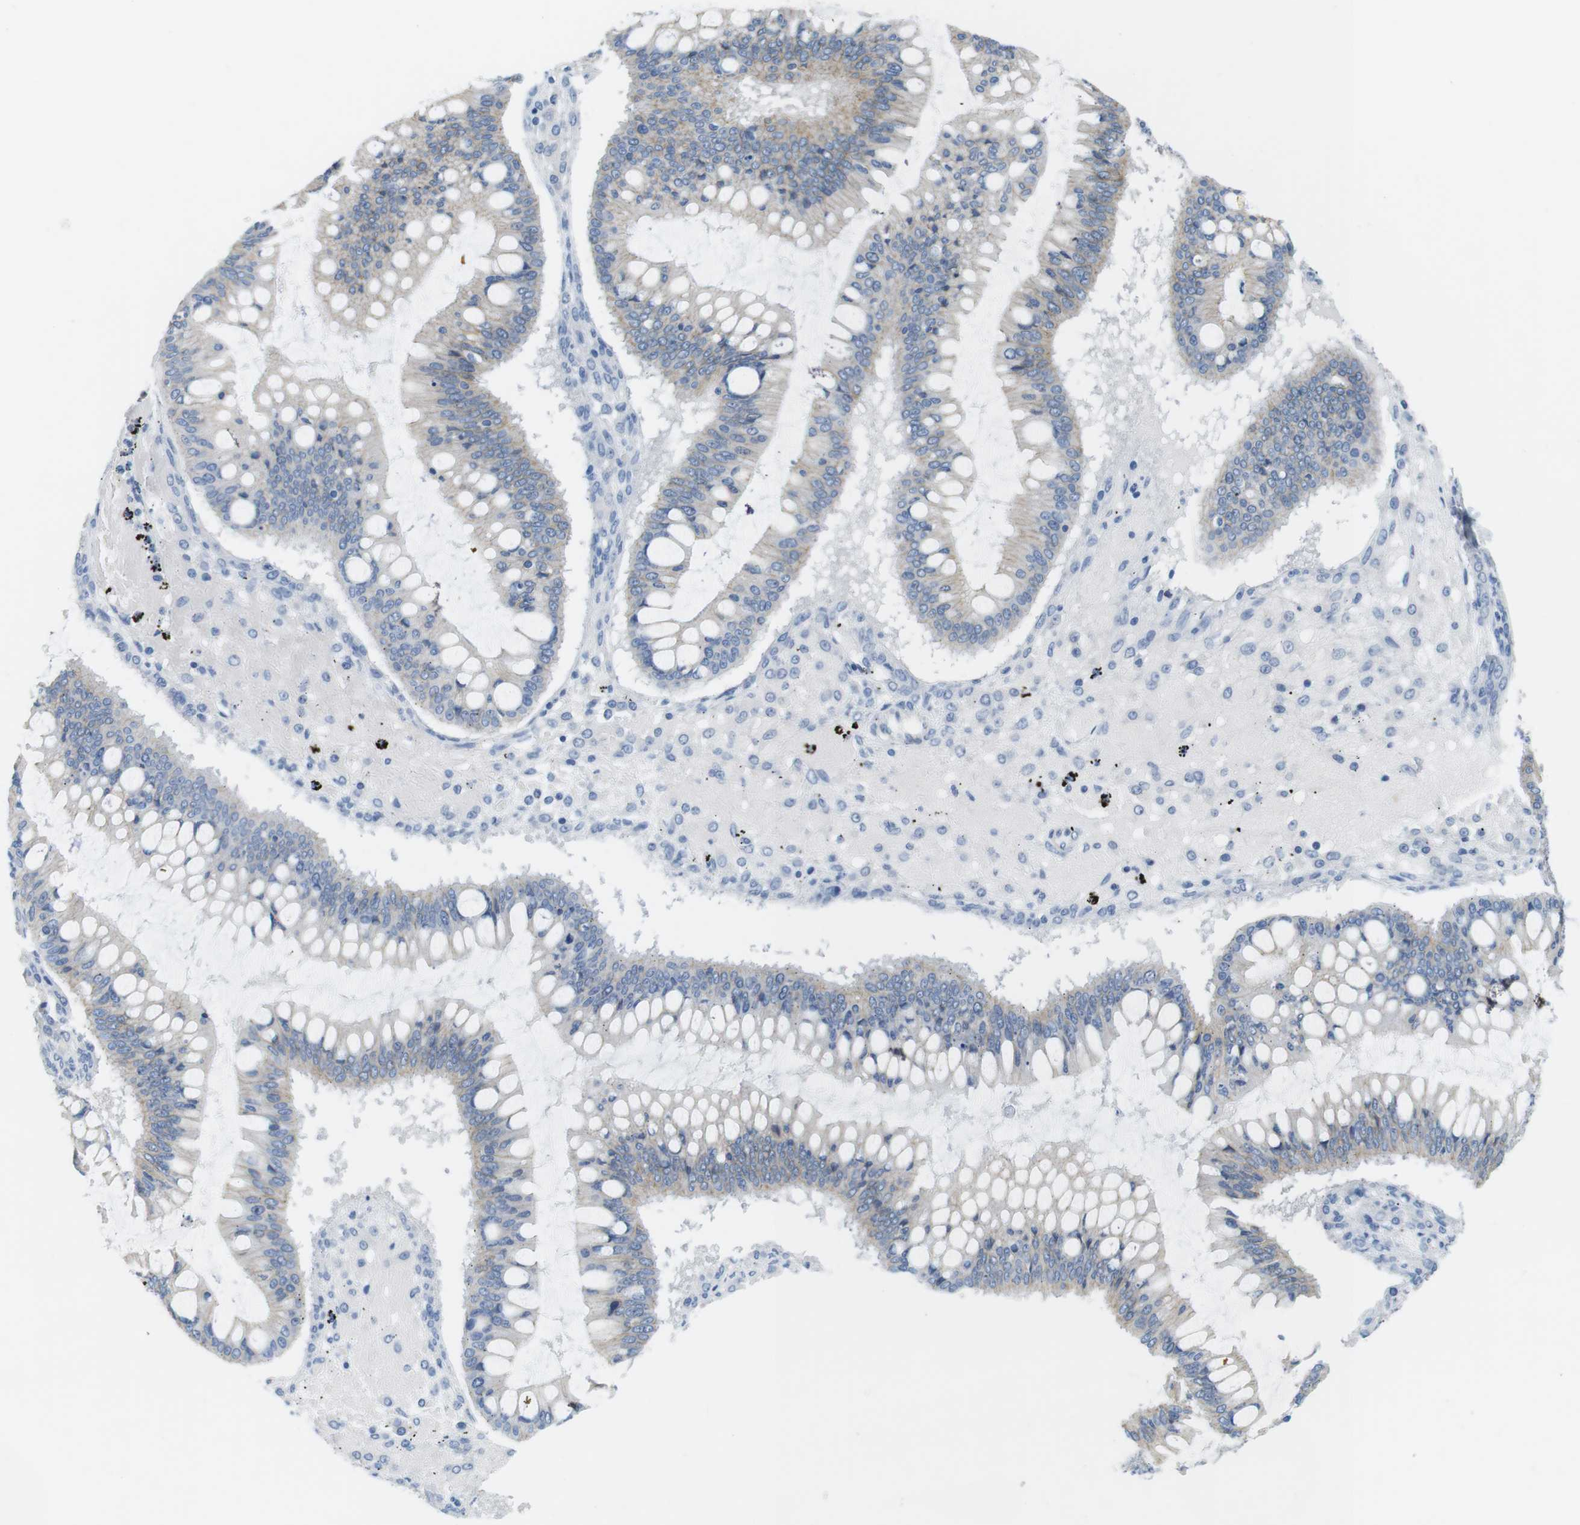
{"staining": {"intensity": "weak", "quantity": "25%-75%", "location": "cytoplasmic/membranous"}, "tissue": "ovarian cancer", "cell_type": "Tumor cells", "image_type": "cancer", "snomed": [{"axis": "morphology", "description": "Cystadenocarcinoma, mucinous, NOS"}, {"axis": "topography", "description": "Ovary"}], "caption": "The image reveals immunohistochemical staining of ovarian cancer. There is weak cytoplasmic/membranous staining is identified in about 25%-75% of tumor cells.", "gene": "SLC6A6", "patient": {"sex": "female", "age": 73}}